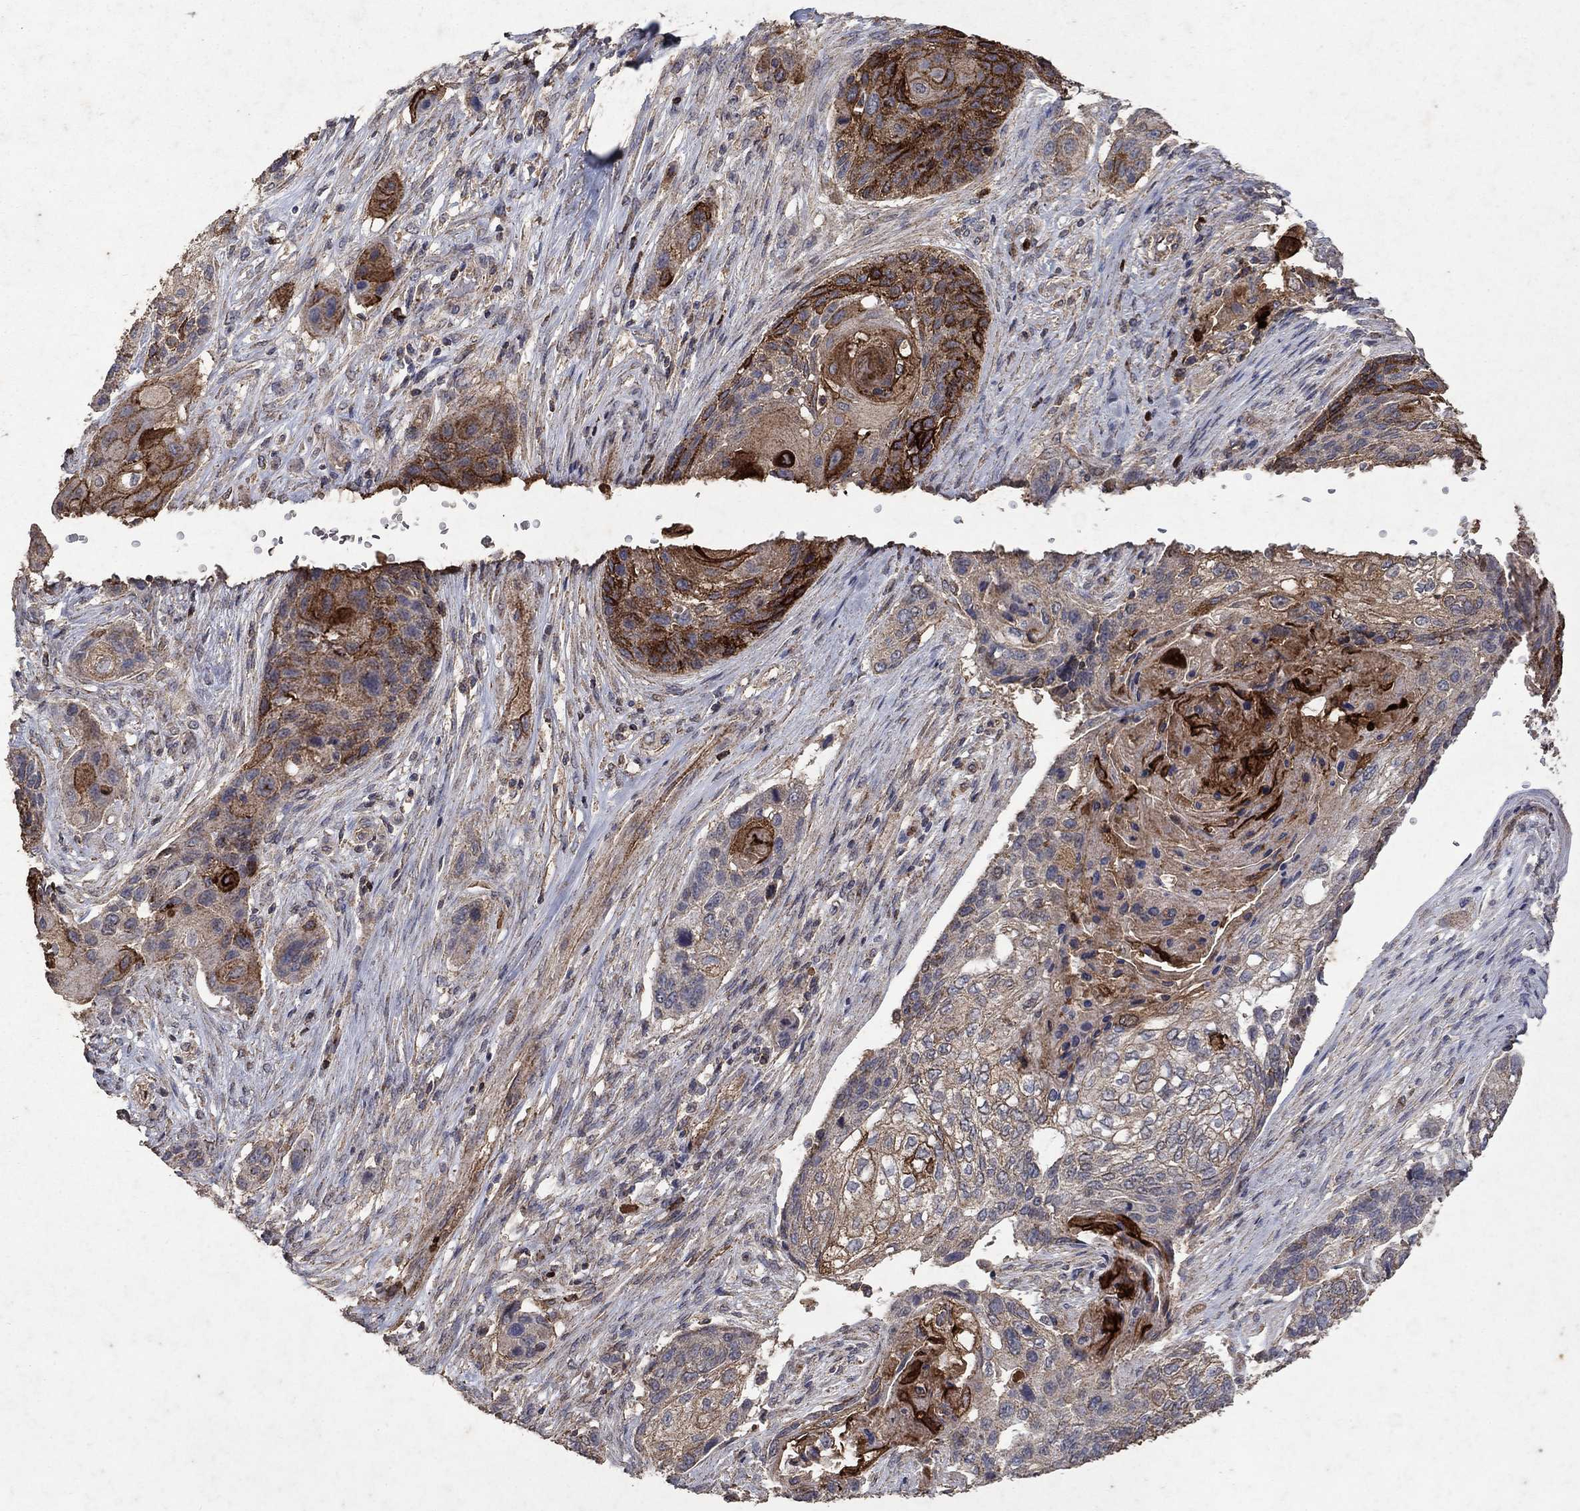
{"staining": {"intensity": "strong", "quantity": "<25%", "location": "cytoplasmic/membranous,nuclear"}, "tissue": "lung cancer", "cell_type": "Tumor cells", "image_type": "cancer", "snomed": [{"axis": "morphology", "description": "Normal tissue, NOS"}, {"axis": "morphology", "description": "Squamous cell carcinoma, NOS"}, {"axis": "topography", "description": "Bronchus"}, {"axis": "topography", "description": "Lung"}], "caption": "A brown stain labels strong cytoplasmic/membranous and nuclear positivity of a protein in human lung cancer tumor cells.", "gene": "CD24", "patient": {"sex": "male", "age": 69}}